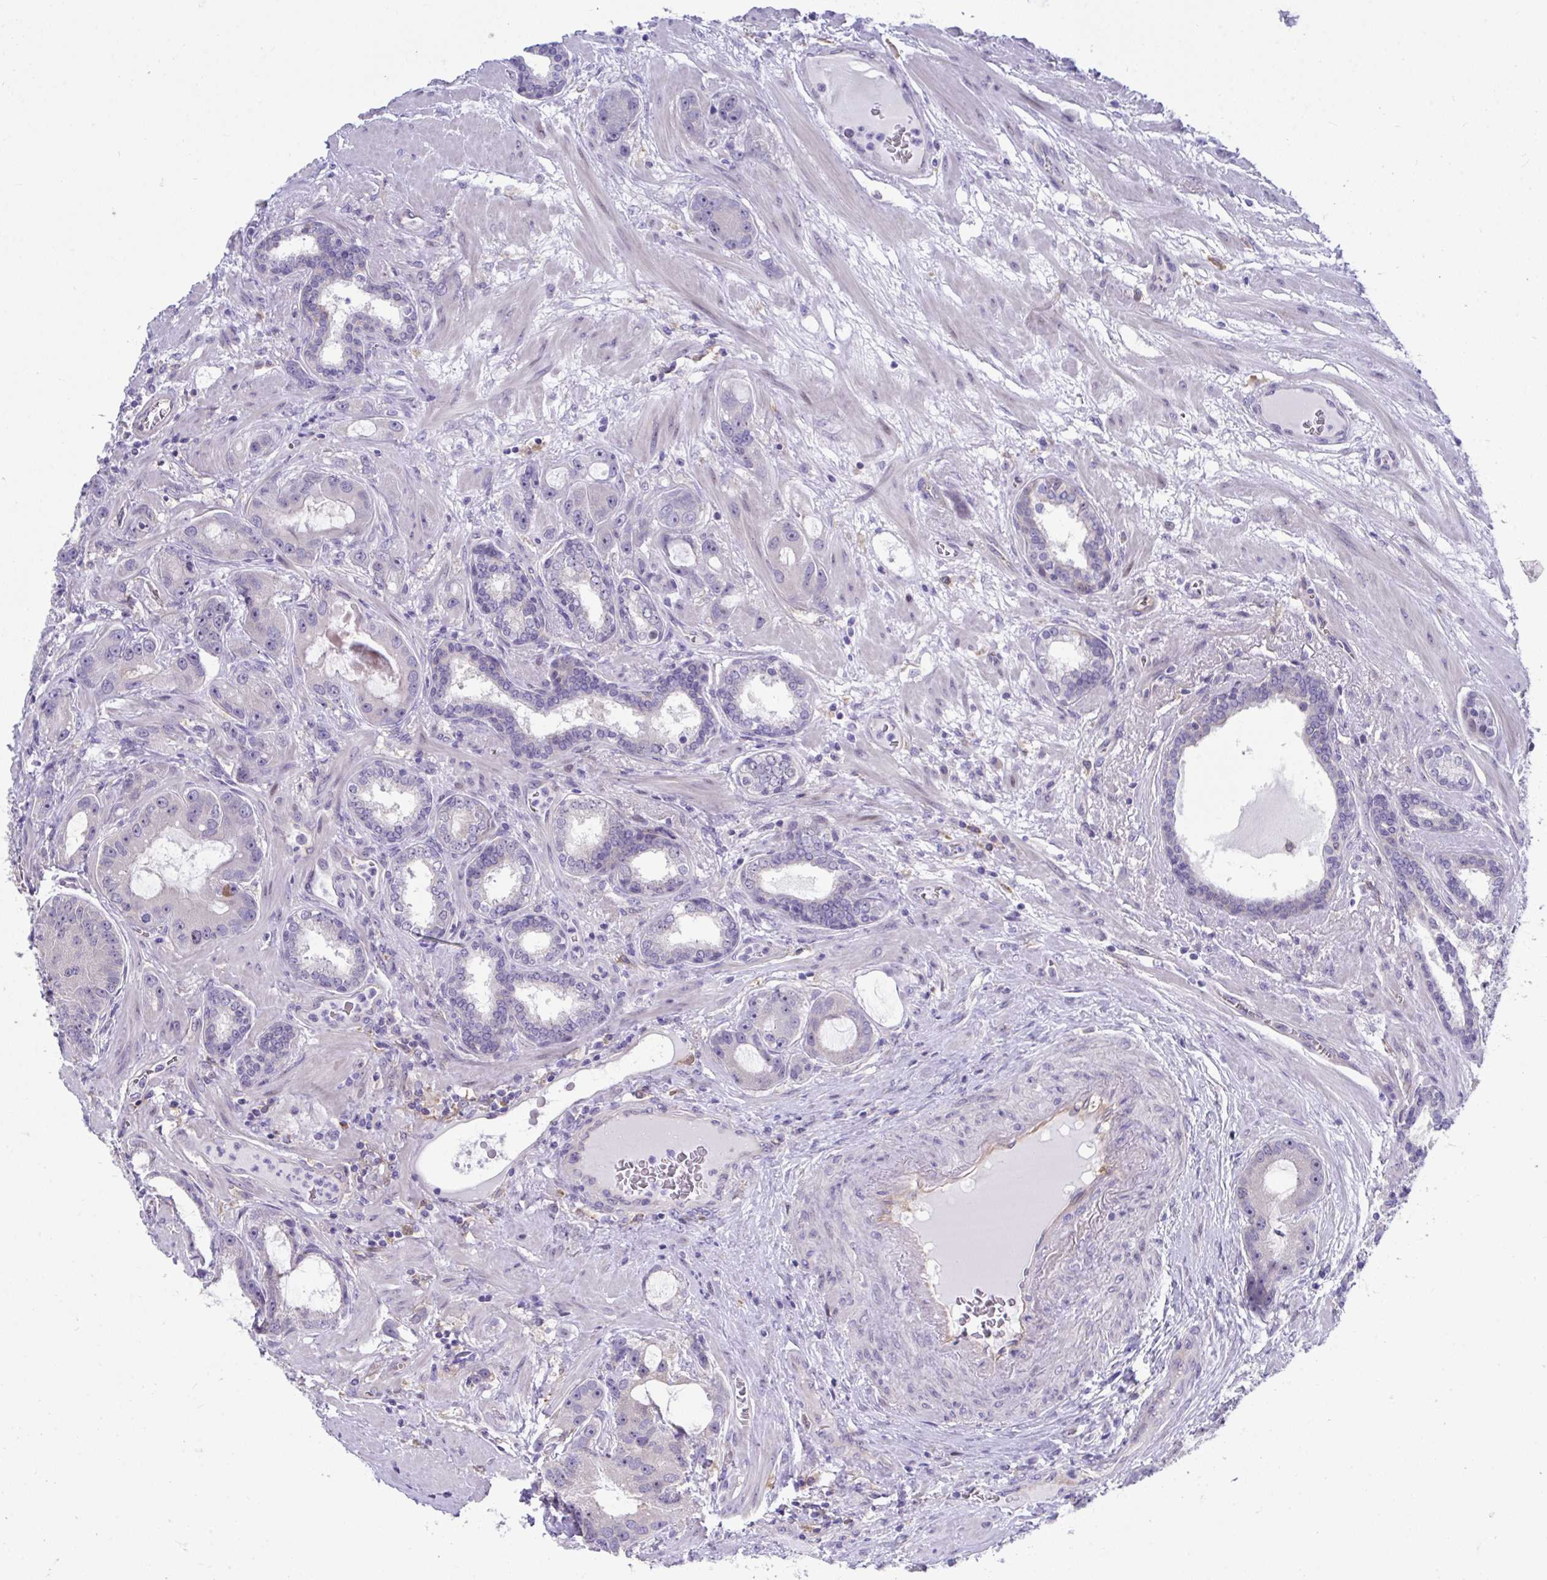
{"staining": {"intensity": "negative", "quantity": "none", "location": "none"}, "tissue": "prostate cancer", "cell_type": "Tumor cells", "image_type": "cancer", "snomed": [{"axis": "morphology", "description": "Adenocarcinoma, High grade"}, {"axis": "topography", "description": "Prostate"}], "caption": "This is an immunohistochemistry micrograph of human prostate cancer (high-grade adenocarcinoma). There is no expression in tumor cells.", "gene": "CENPQ", "patient": {"sex": "male", "age": 65}}